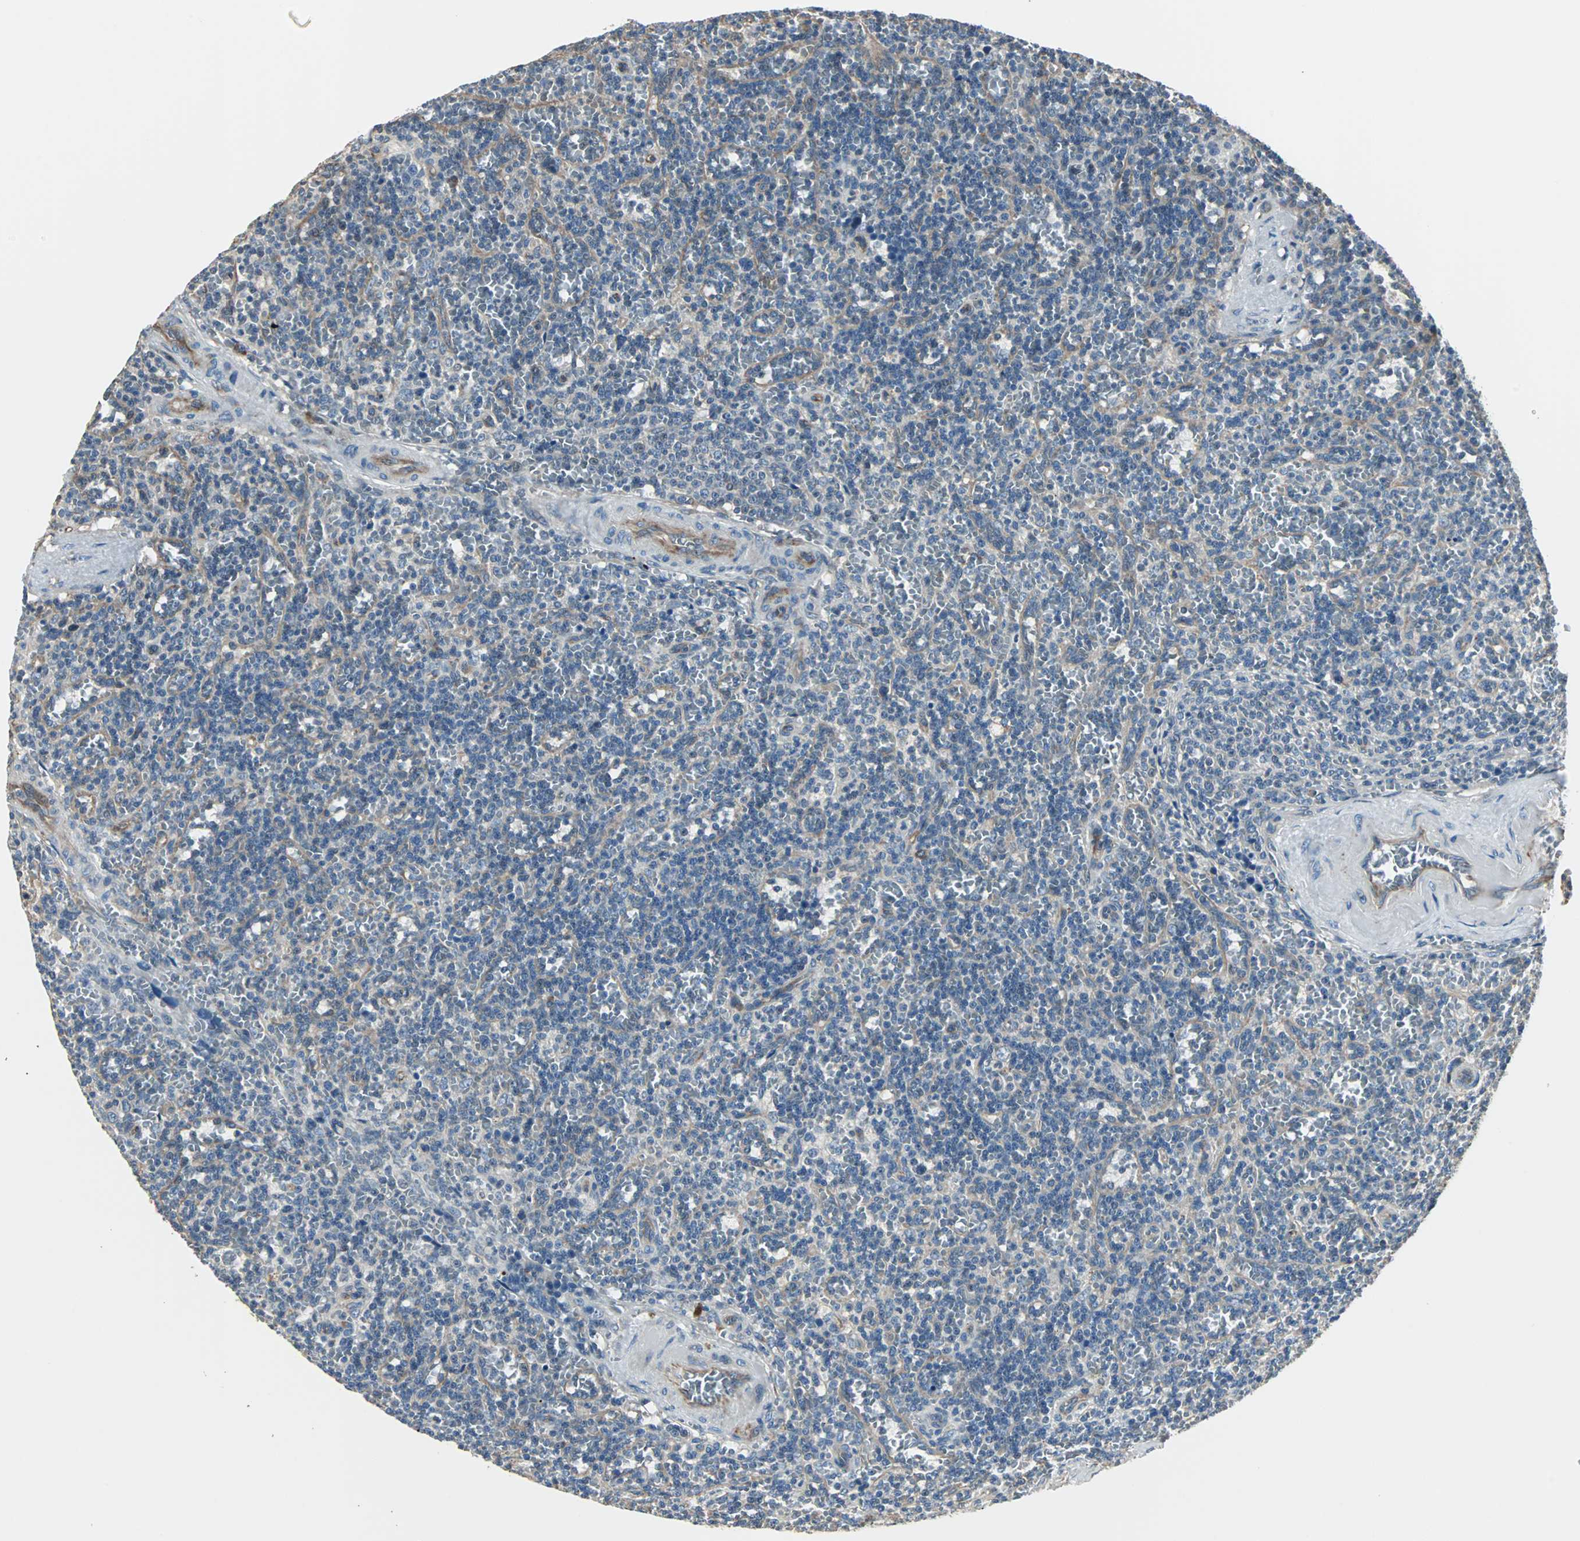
{"staining": {"intensity": "negative", "quantity": "none", "location": "none"}, "tissue": "lymphoma", "cell_type": "Tumor cells", "image_type": "cancer", "snomed": [{"axis": "morphology", "description": "Malignant lymphoma, non-Hodgkin's type, Low grade"}, {"axis": "topography", "description": "Spleen"}], "caption": "There is no significant positivity in tumor cells of malignant lymphoma, non-Hodgkin's type (low-grade). Nuclei are stained in blue.", "gene": "CHP1", "patient": {"sex": "male", "age": 73}}